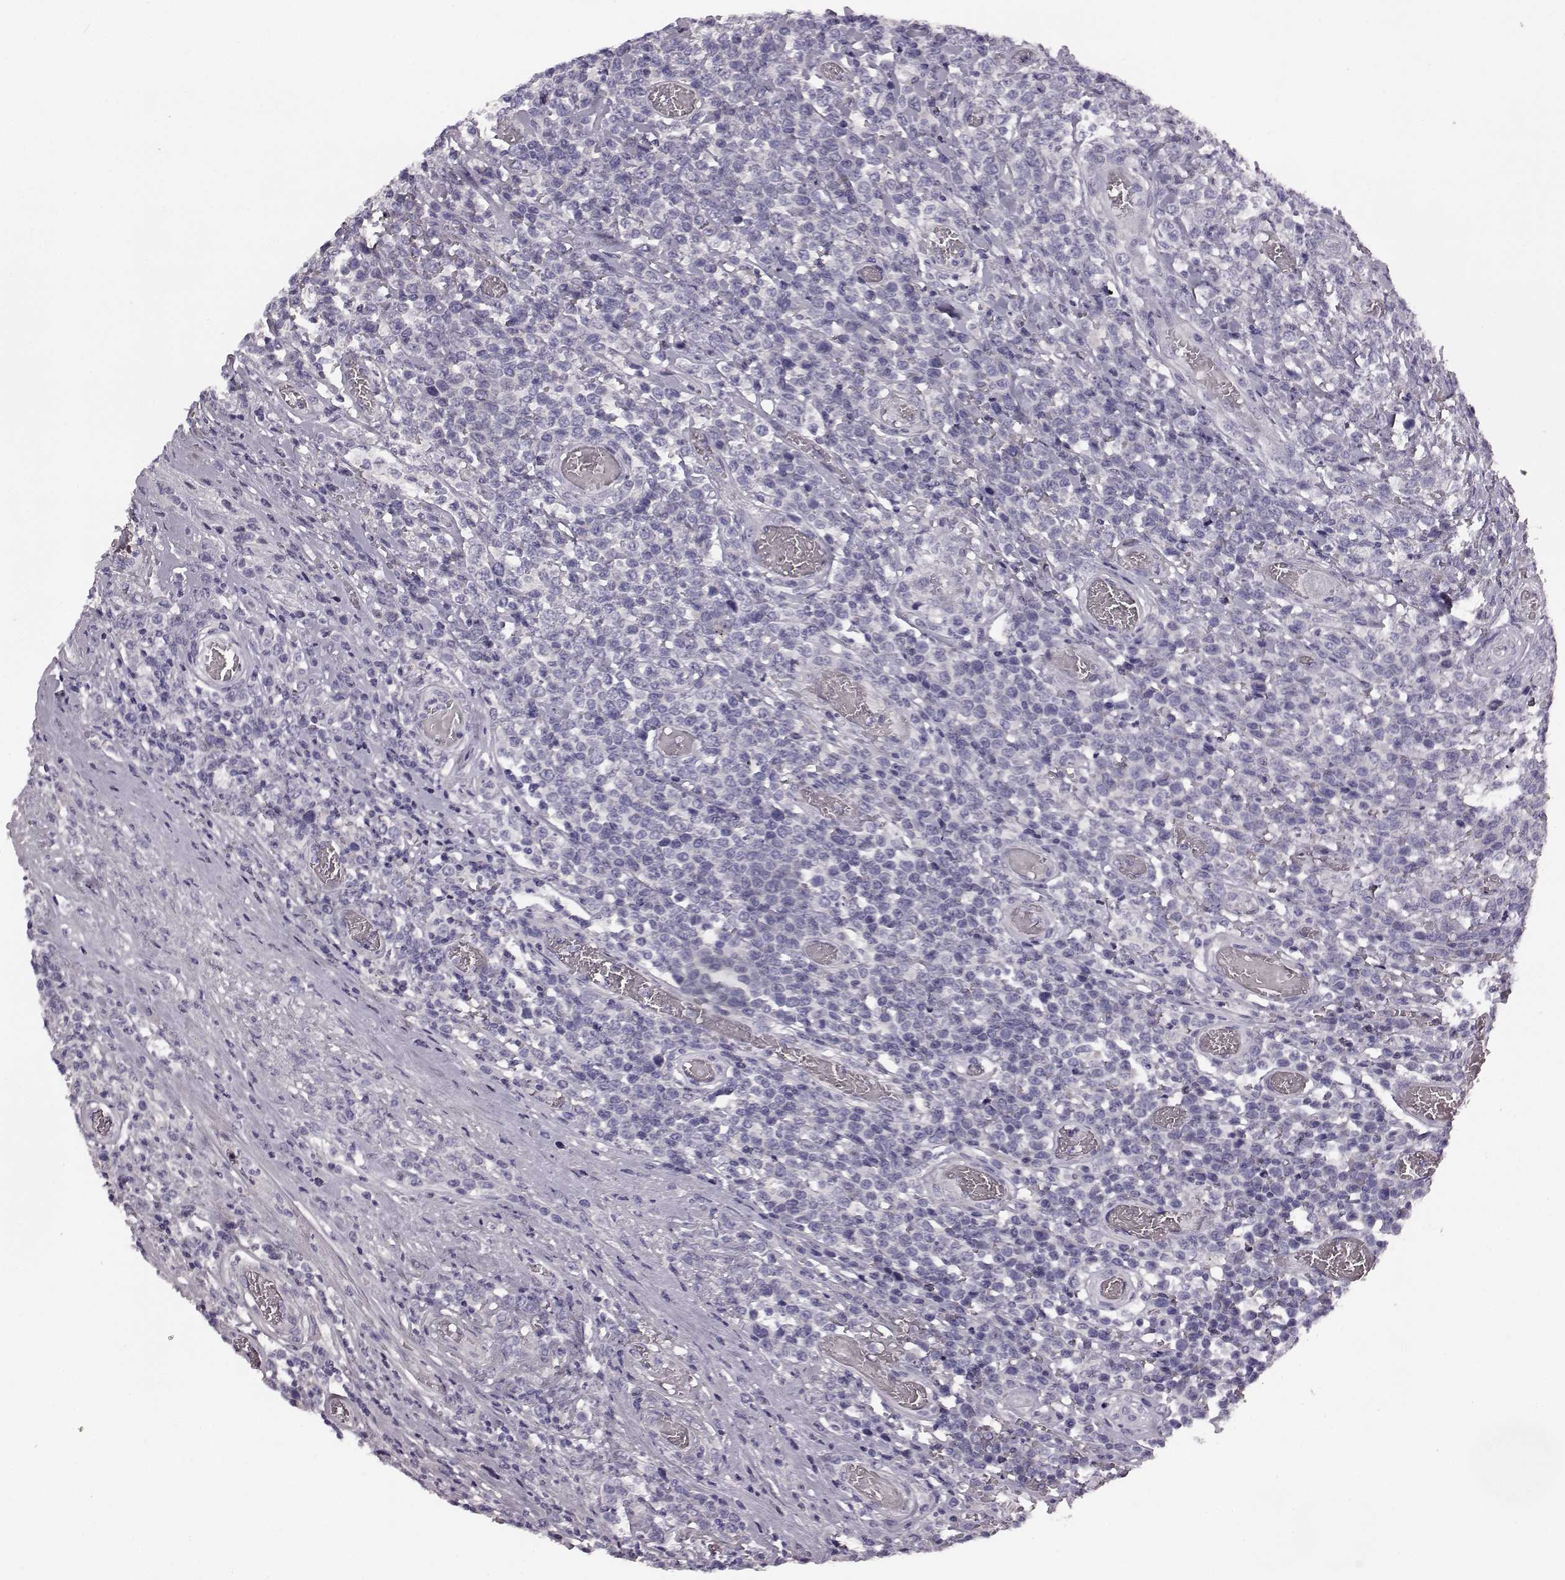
{"staining": {"intensity": "negative", "quantity": "none", "location": "none"}, "tissue": "lymphoma", "cell_type": "Tumor cells", "image_type": "cancer", "snomed": [{"axis": "morphology", "description": "Malignant lymphoma, non-Hodgkin's type, High grade"}, {"axis": "topography", "description": "Soft tissue"}], "caption": "Lymphoma was stained to show a protein in brown. There is no significant positivity in tumor cells.", "gene": "ODAD4", "patient": {"sex": "female", "age": 56}}